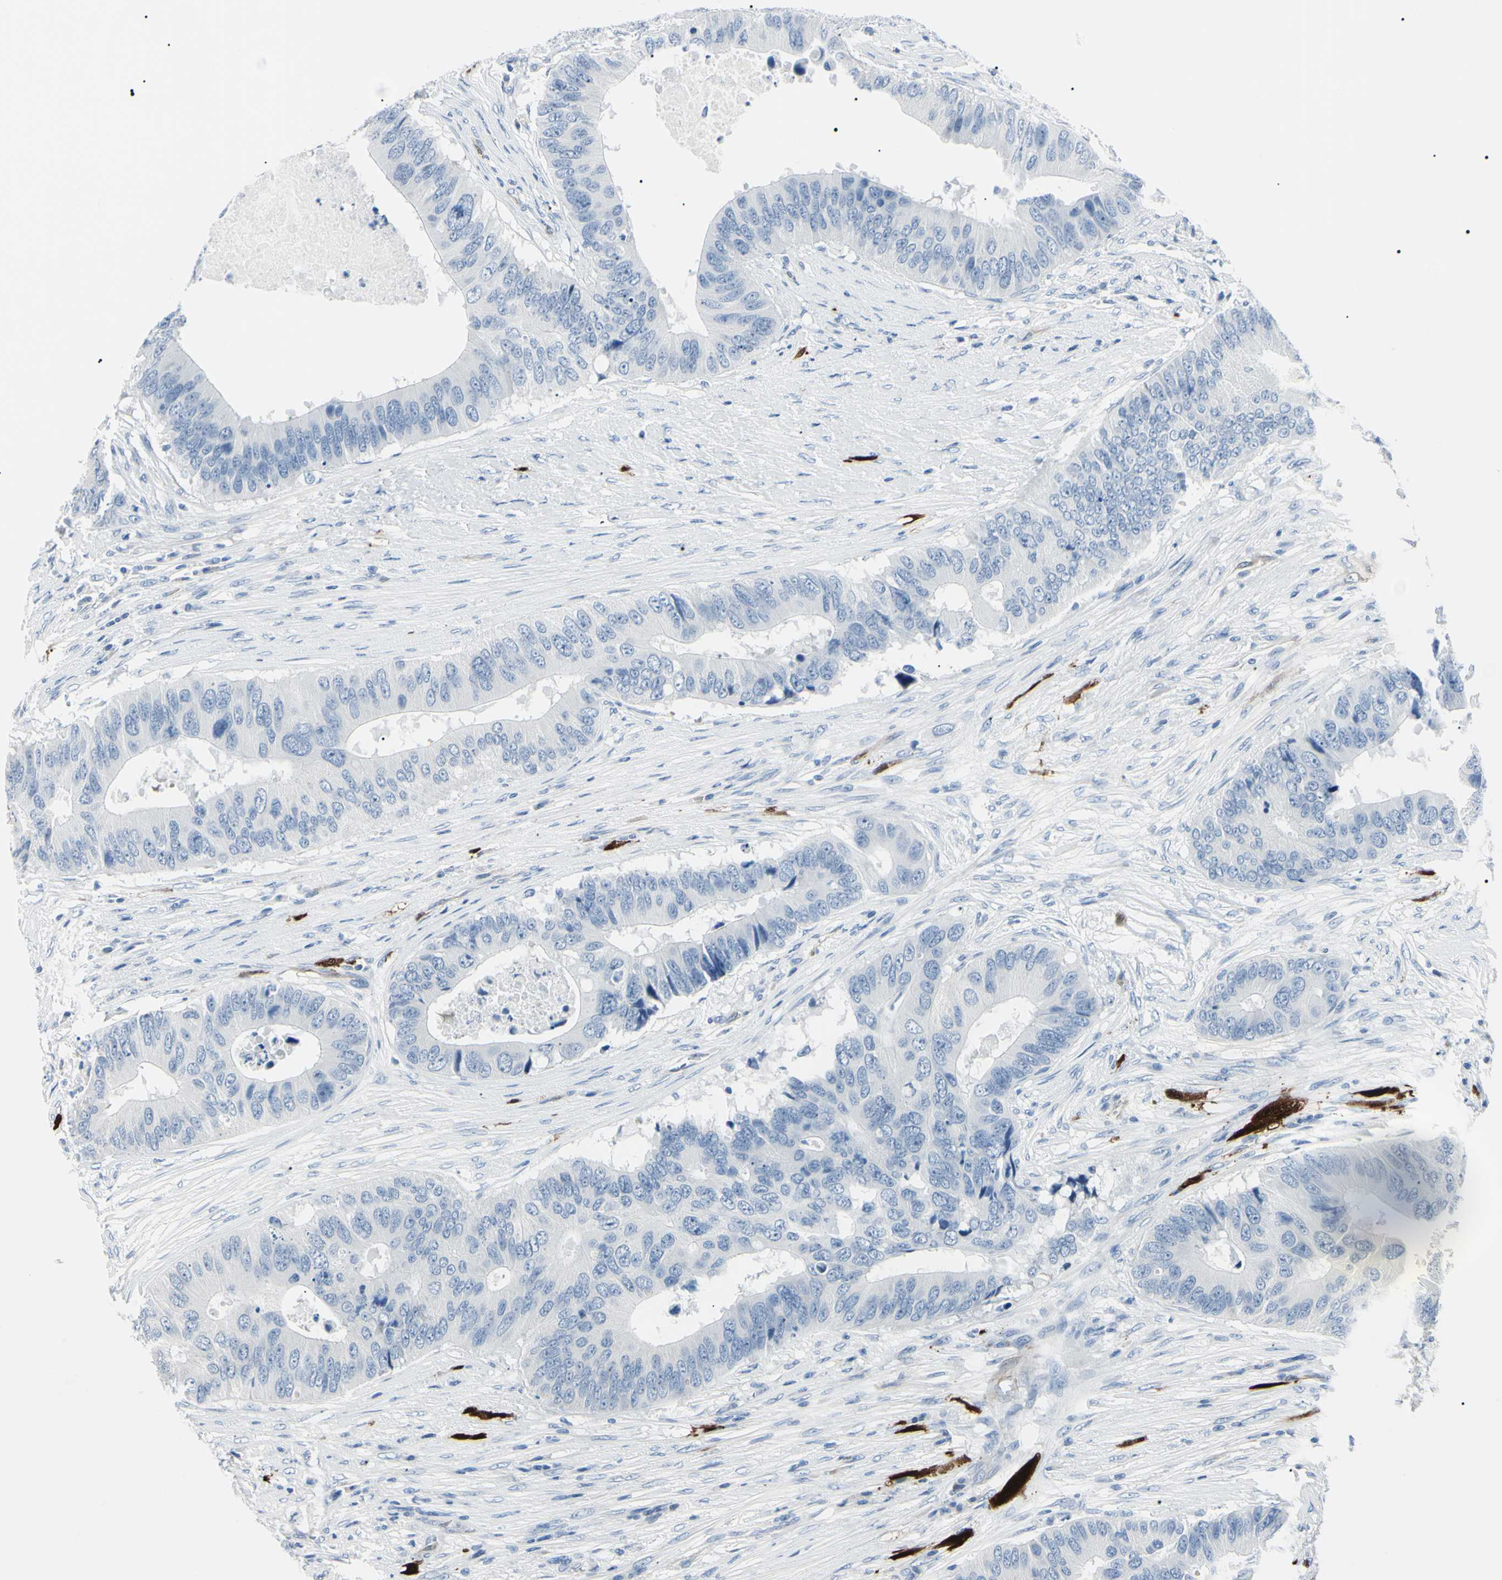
{"staining": {"intensity": "negative", "quantity": "none", "location": "none"}, "tissue": "colorectal cancer", "cell_type": "Tumor cells", "image_type": "cancer", "snomed": [{"axis": "morphology", "description": "Adenocarcinoma, NOS"}, {"axis": "topography", "description": "Colon"}], "caption": "Immunohistochemistry (IHC) micrograph of human colorectal adenocarcinoma stained for a protein (brown), which exhibits no positivity in tumor cells.", "gene": "CA2", "patient": {"sex": "male", "age": 71}}